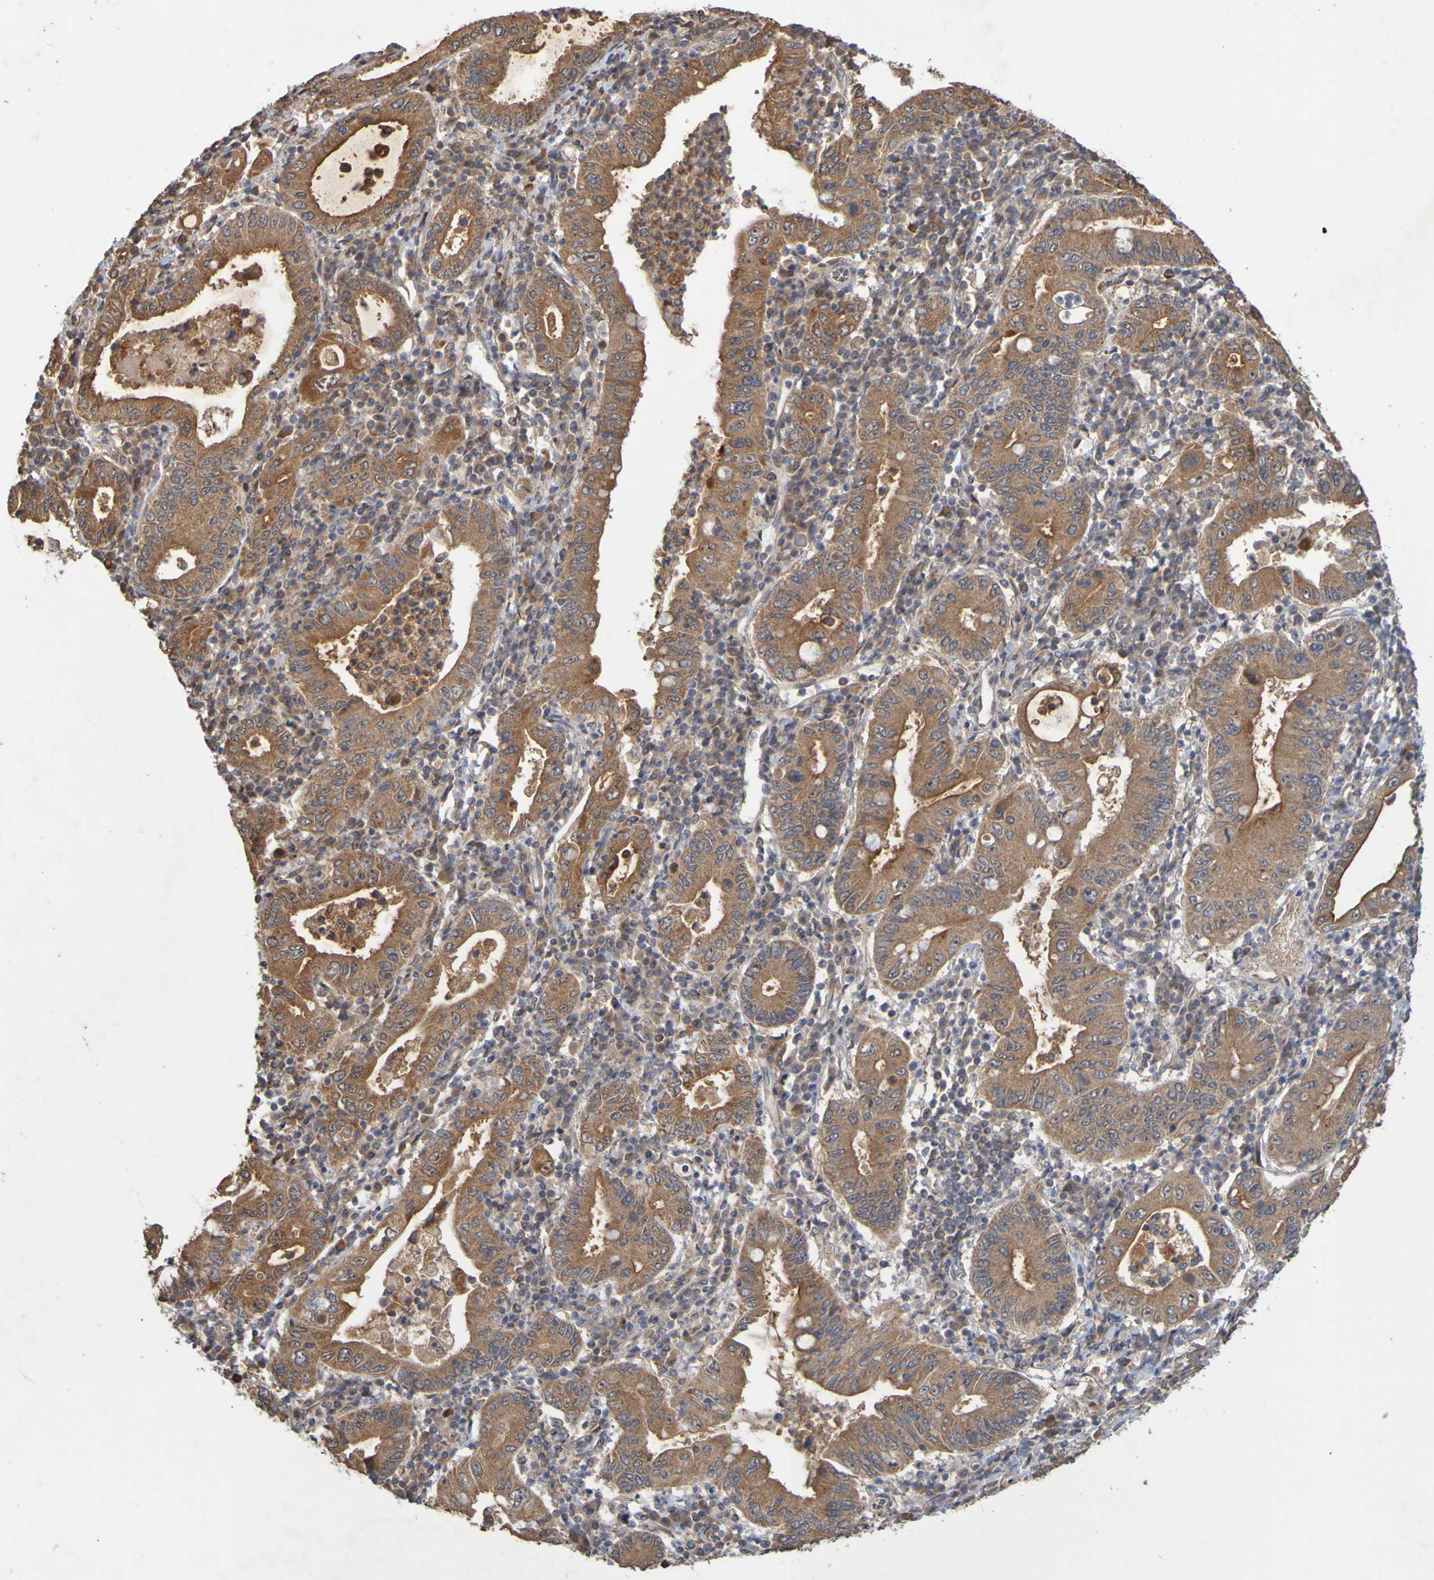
{"staining": {"intensity": "moderate", "quantity": ">75%", "location": "cytoplasmic/membranous"}, "tissue": "stomach cancer", "cell_type": "Tumor cells", "image_type": "cancer", "snomed": [{"axis": "morphology", "description": "Normal tissue, NOS"}, {"axis": "morphology", "description": "Adenocarcinoma, NOS"}, {"axis": "topography", "description": "Esophagus"}, {"axis": "topography", "description": "Stomach, upper"}, {"axis": "topography", "description": "Peripheral nerve tissue"}], "caption": "High-magnification brightfield microscopy of stomach cancer stained with DAB (3,3'-diaminobenzidine) (brown) and counterstained with hematoxylin (blue). tumor cells exhibit moderate cytoplasmic/membranous staining is appreciated in approximately>75% of cells. The protein of interest is stained brown, and the nuclei are stained in blue (DAB (3,3'-diaminobenzidine) IHC with brightfield microscopy, high magnification).", "gene": "TMBIM1", "patient": {"sex": "male", "age": 62}}